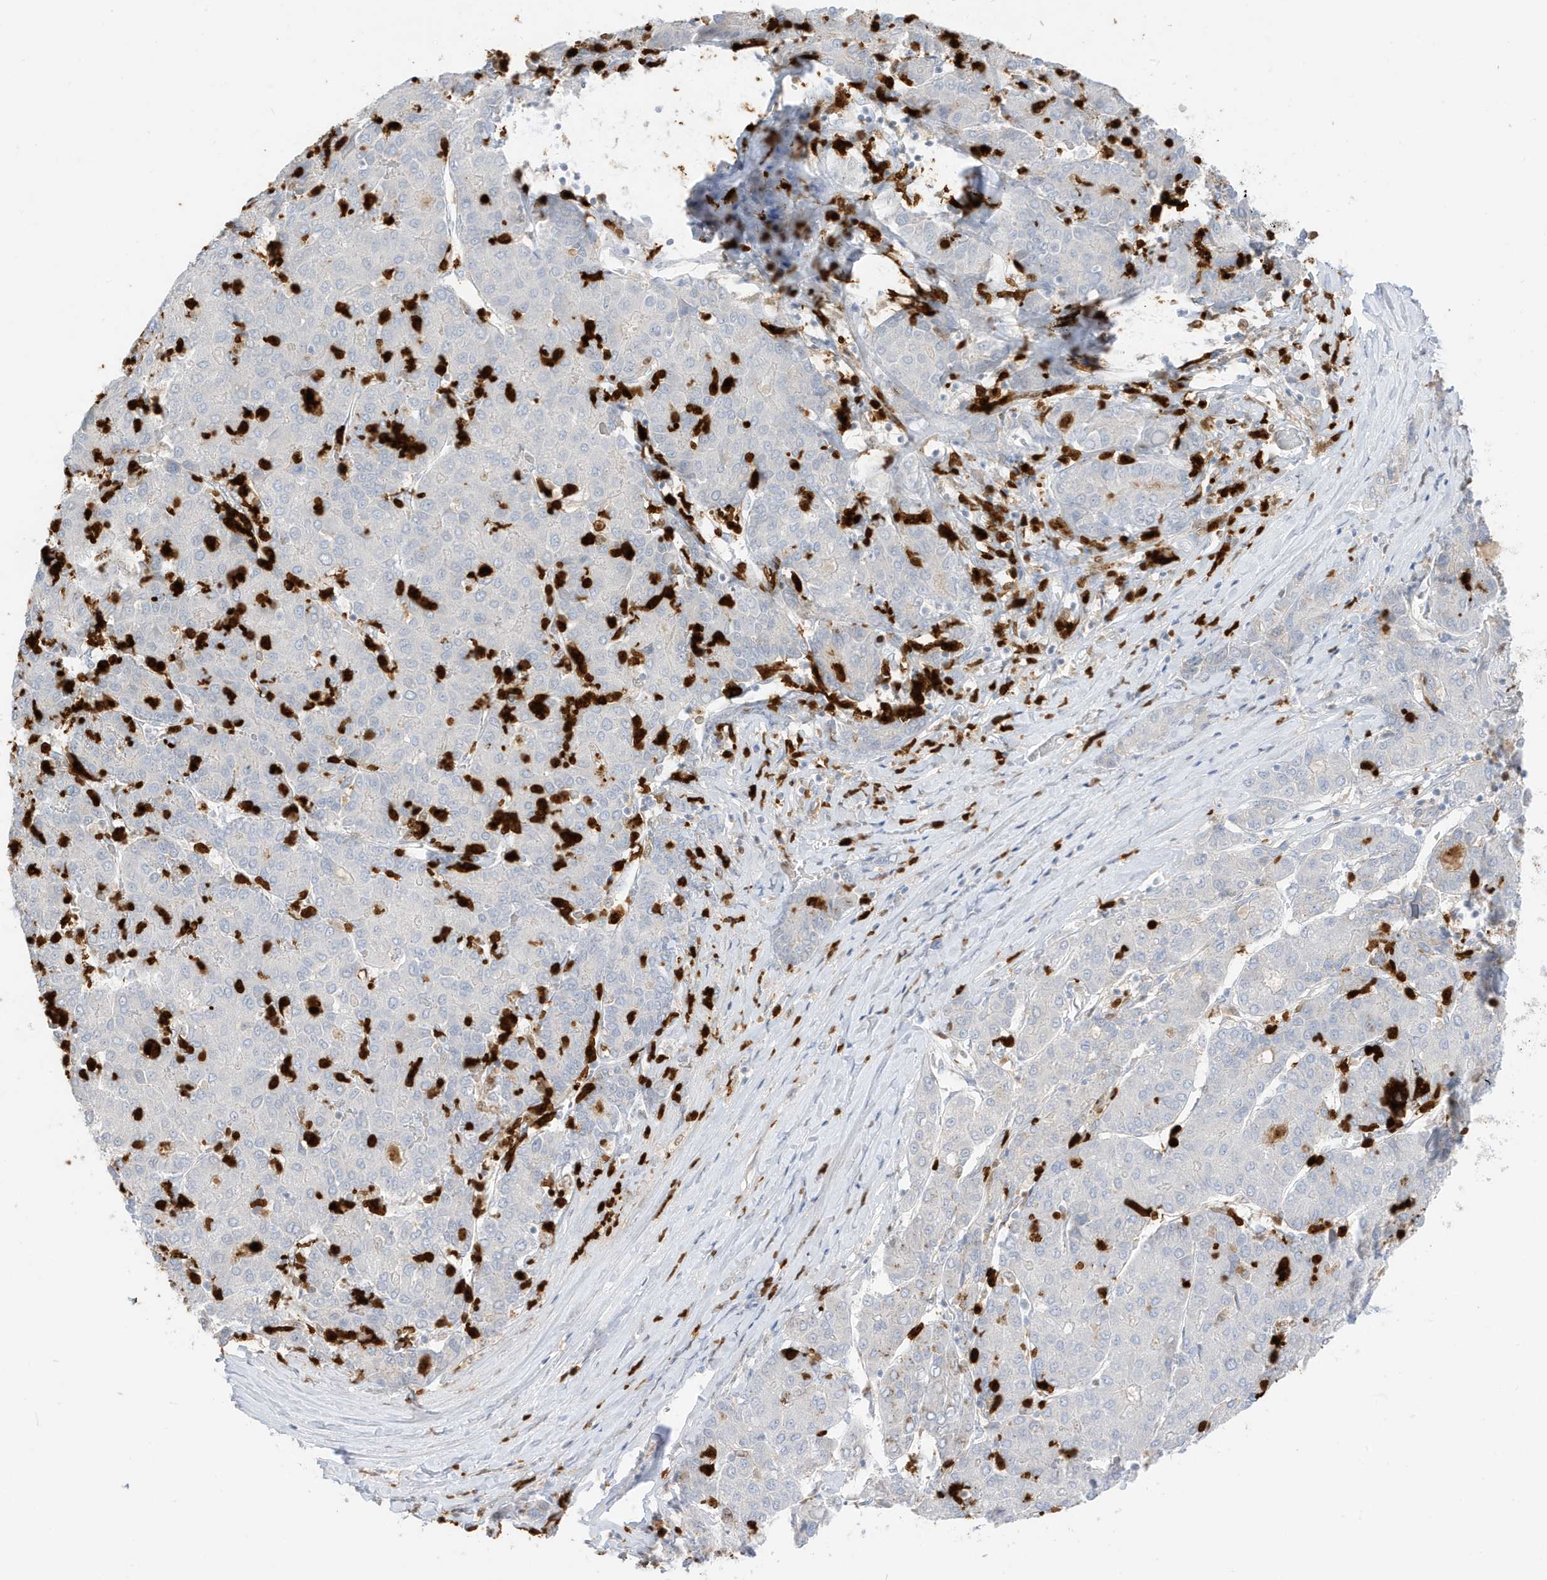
{"staining": {"intensity": "negative", "quantity": "none", "location": "none"}, "tissue": "liver cancer", "cell_type": "Tumor cells", "image_type": "cancer", "snomed": [{"axis": "morphology", "description": "Carcinoma, Hepatocellular, NOS"}, {"axis": "topography", "description": "Liver"}], "caption": "DAB (3,3'-diaminobenzidine) immunohistochemical staining of liver cancer (hepatocellular carcinoma) displays no significant positivity in tumor cells.", "gene": "GCA", "patient": {"sex": "male", "age": 65}}